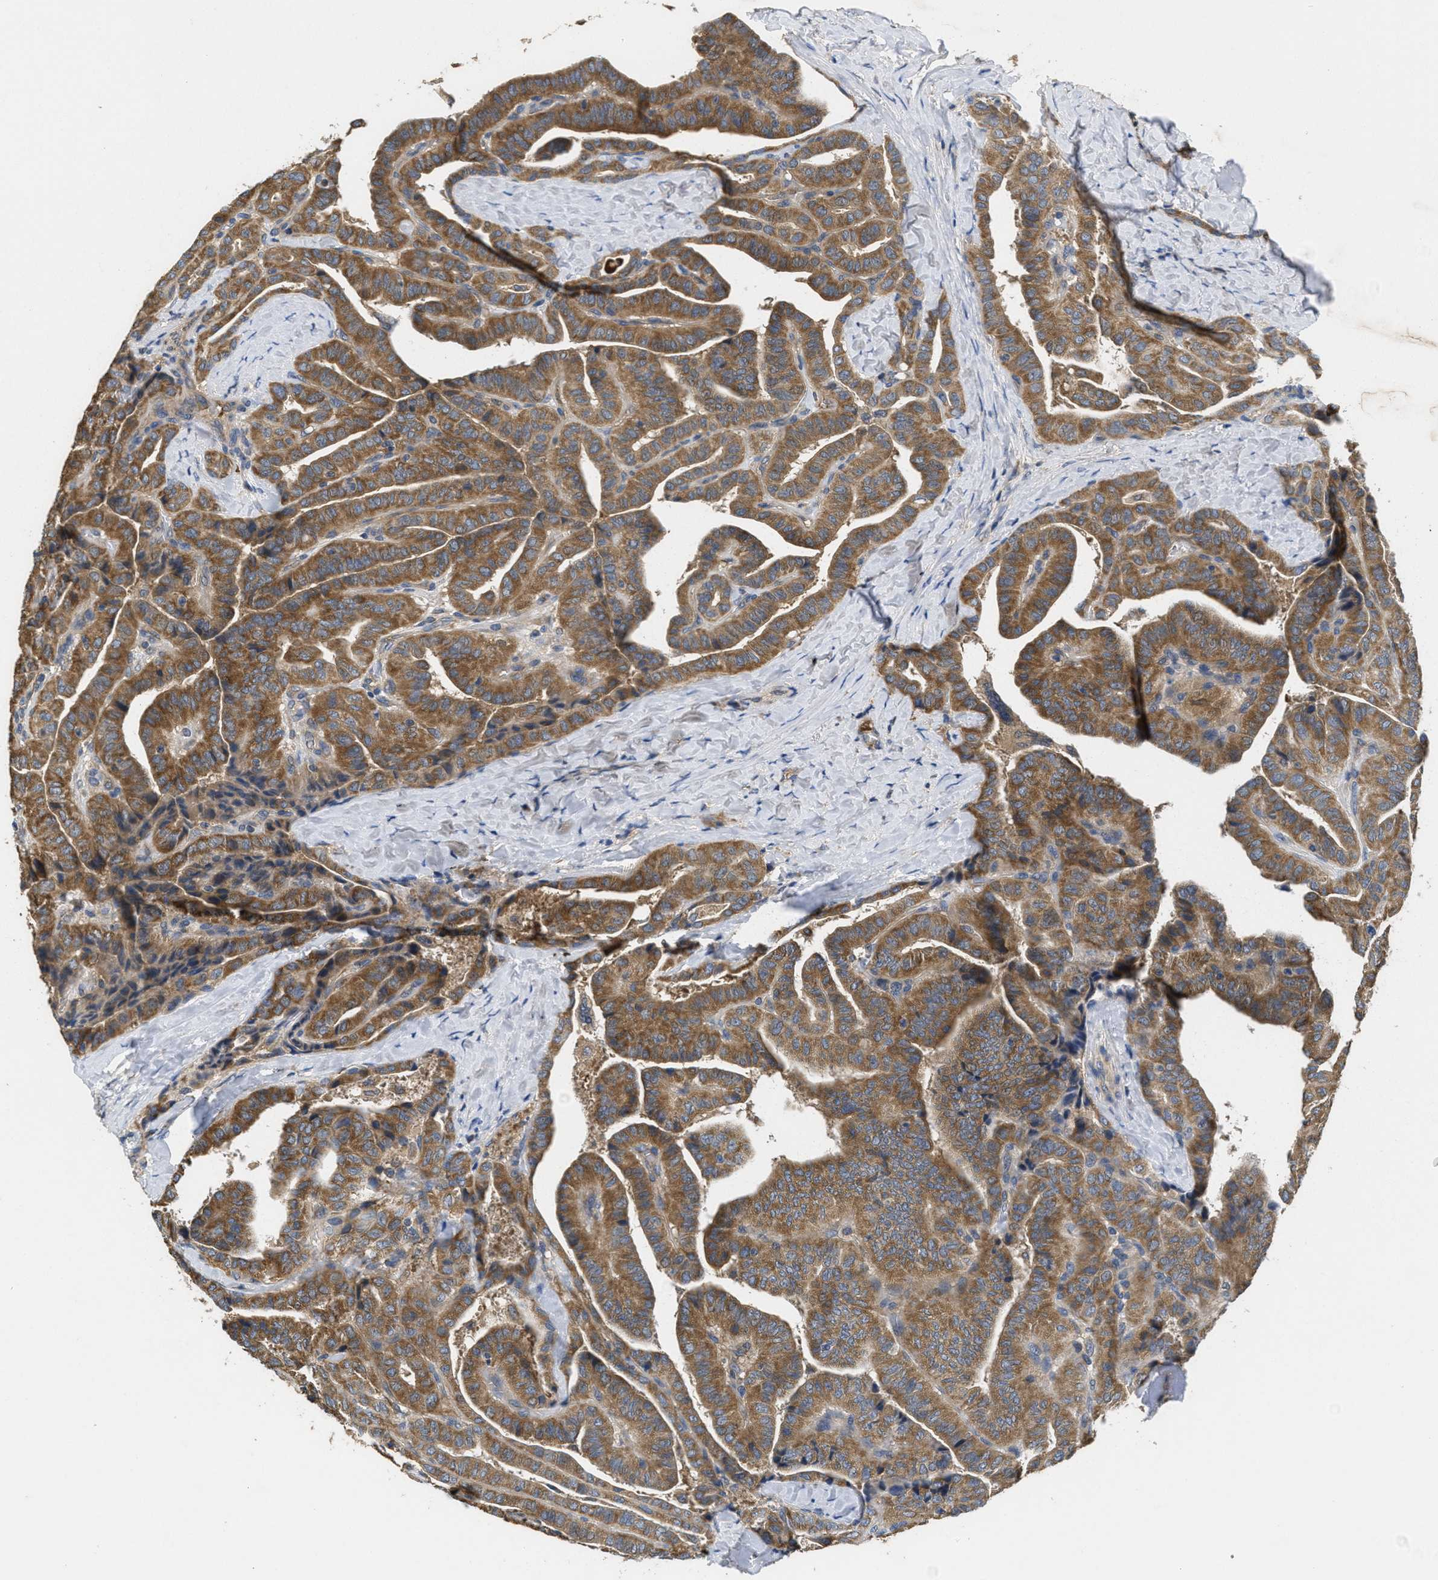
{"staining": {"intensity": "moderate", "quantity": ">75%", "location": "cytoplasmic/membranous"}, "tissue": "thyroid cancer", "cell_type": "Tumor cells", "image_type": "cancer", "snomed": [{"axis": "morphology", "description": "Papillary adenocarcinoma, NOS"}, {"axis": "topography", "description": "Thyroid gland"}], "caption": "Protein analysis of papillary adenocarcinoma (thyroid) tissue demonstrates moderate cytoplasmic/membranous staining in approximately >75% of tumor cells.", "gene": "GALK1", "patient": {"sex": "male", "age": 77}}